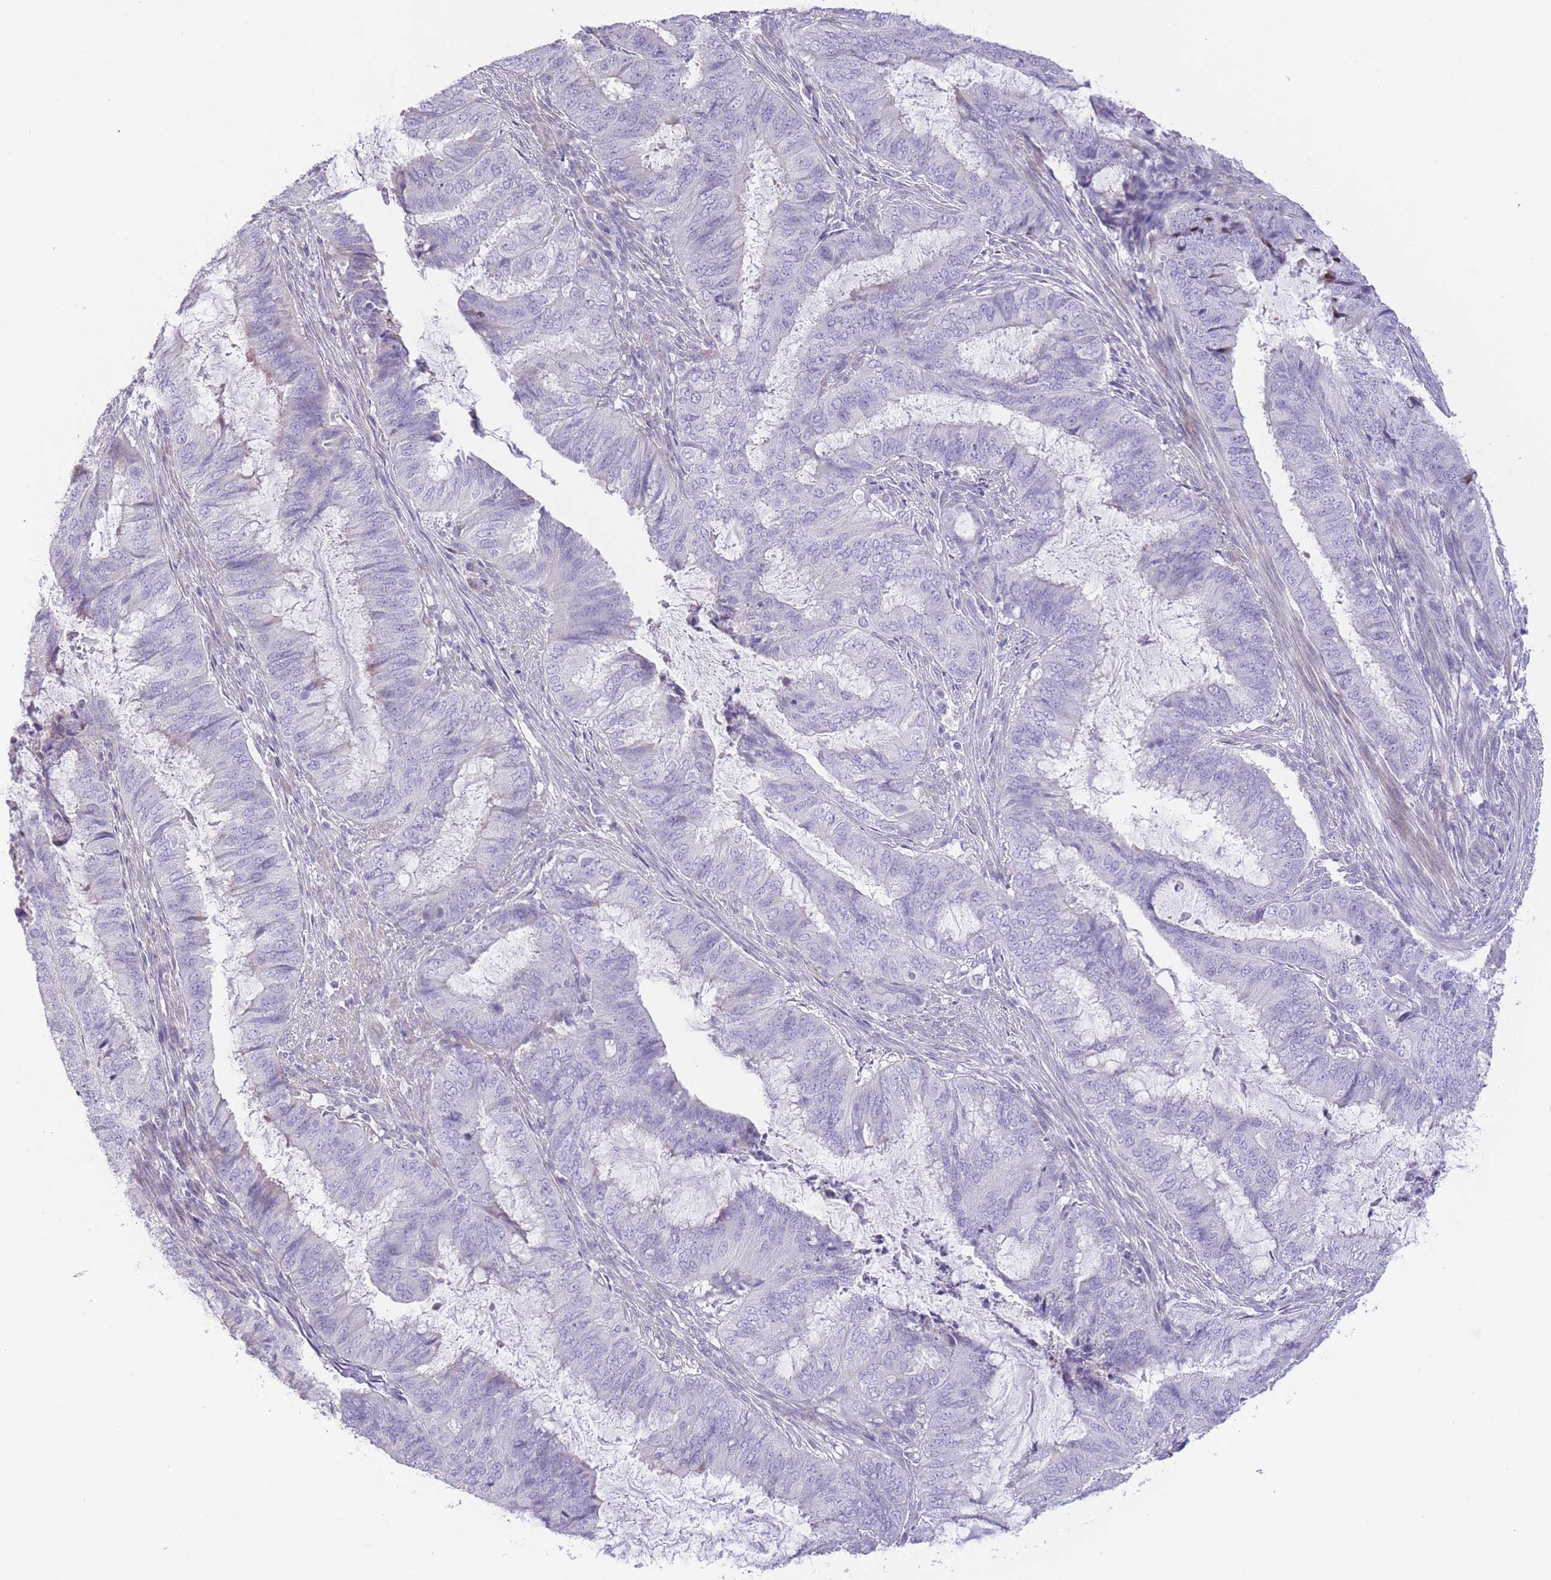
{"staining": {"intensity": "negative", "quantity": "none", "location": "none"}, "tissue": "endometrial cancer", "cell_type": "Tumor cells", "image_type": "cancer", "snomed": [{"axis": "morphology", "description": "Adenocarcinoma, NOS"}, {"axis": "topography", "description": "Endometrium"}], "caption": "There is no significant staining in tumor cells of endometrial adenocarcinoma.", "gene": "IMPG1", "patient": {"sex": "female", "age": 51}}